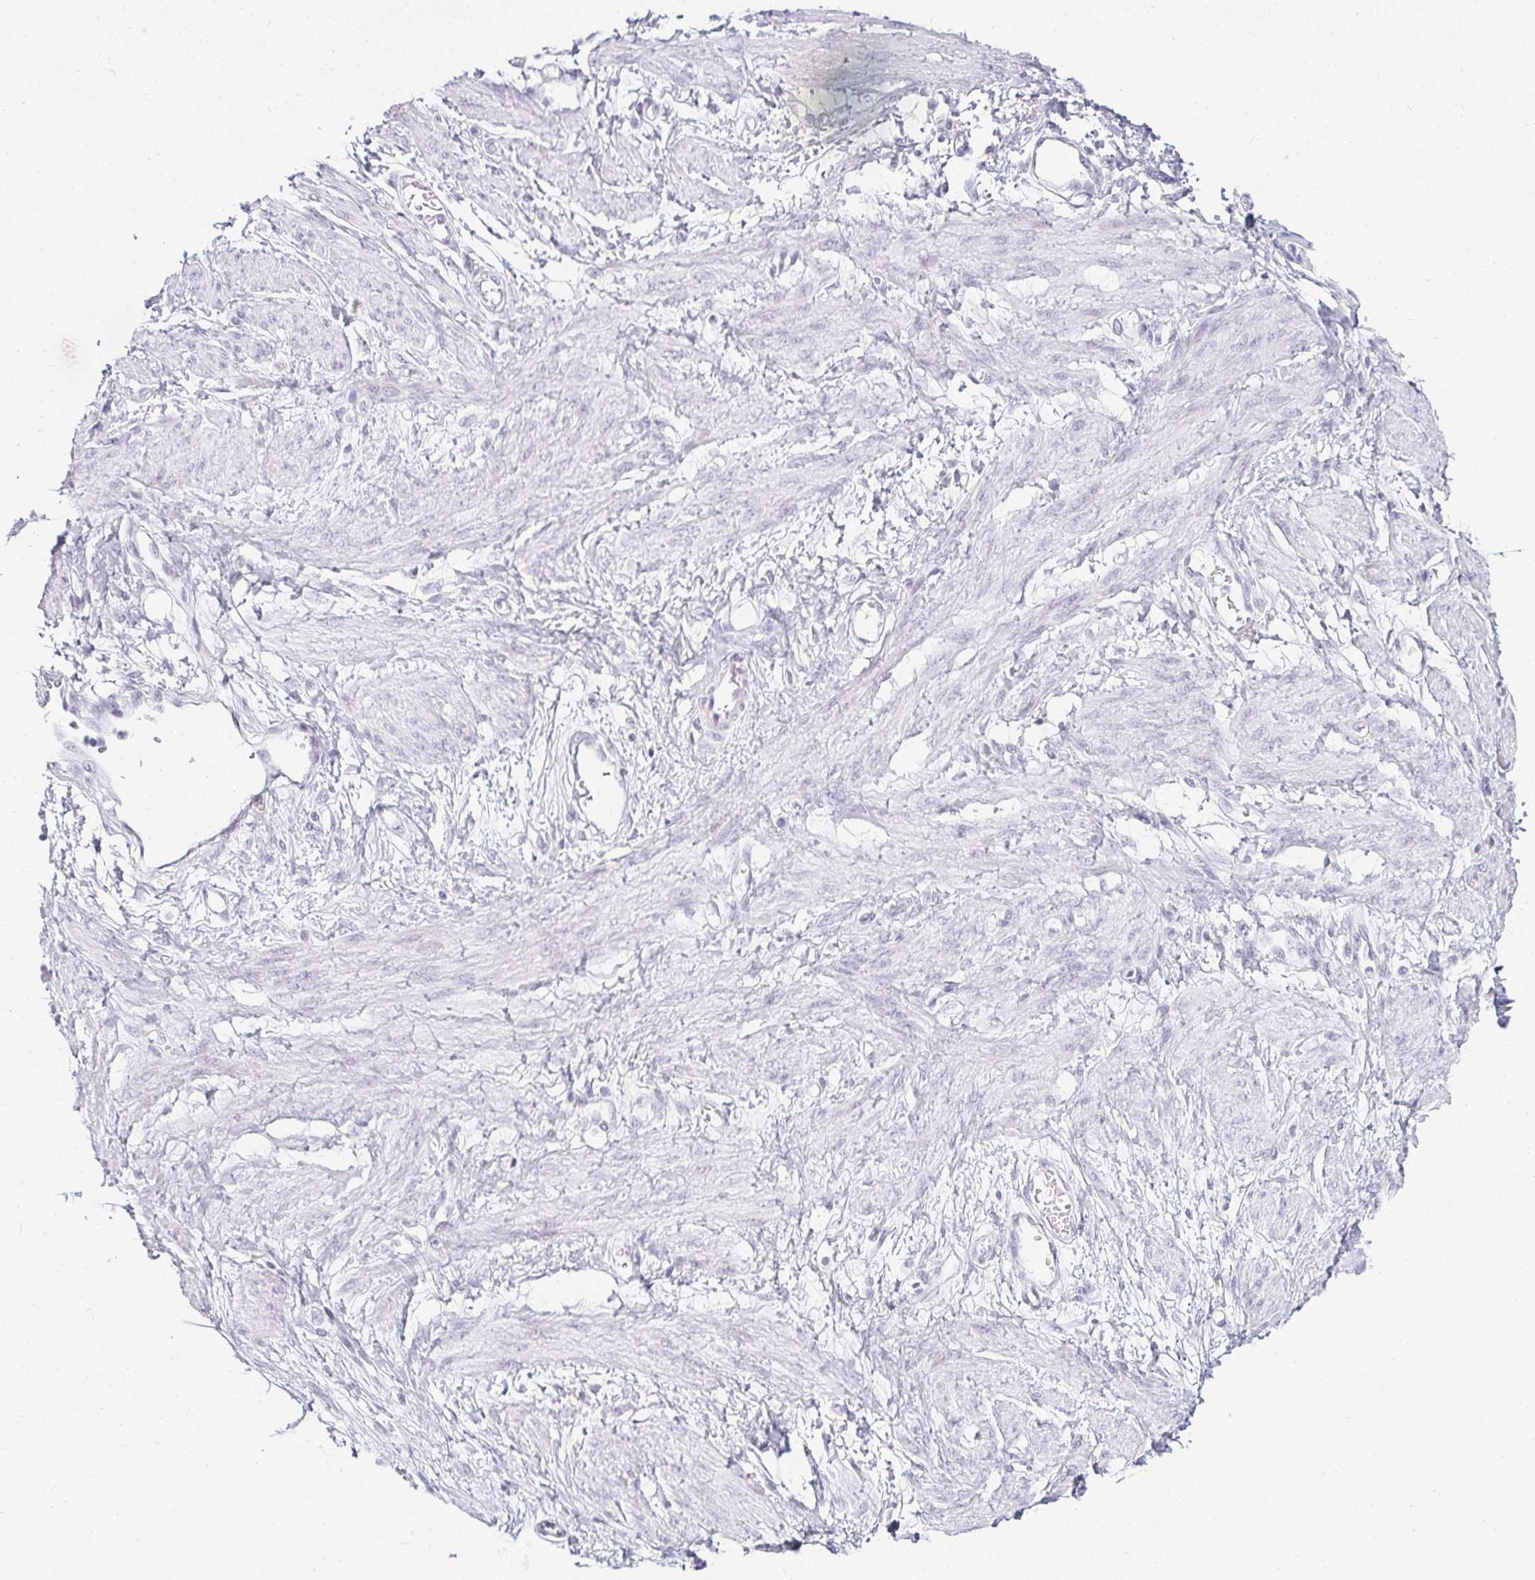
{"staining": {"intensity": "negative", "quantity": "none", "location": "none"}, "tissue": "smooth muscle", "cell_type": "Smooth muscle cells", "image_type": "normal", "snomed": [{"axis": "morphology", "description": "Normal tissue, NOS"}, {"axis": "topography", "description": "Smooth muscle"}, {"axis": "topography", "description": "Uterus"}], "caption": "Unremarkable smooth muscle was stained to show a protein in brown. There is no significant expression in smooth muscle cells. (Stains: DAB (3,3'-diaminobenzidine) IHC with hematoxylin counter stain, Microscopy: brightfield microscopy at high magnification).", "gene": "ACAN", "patient": {"sex": "female", "age": 39}}